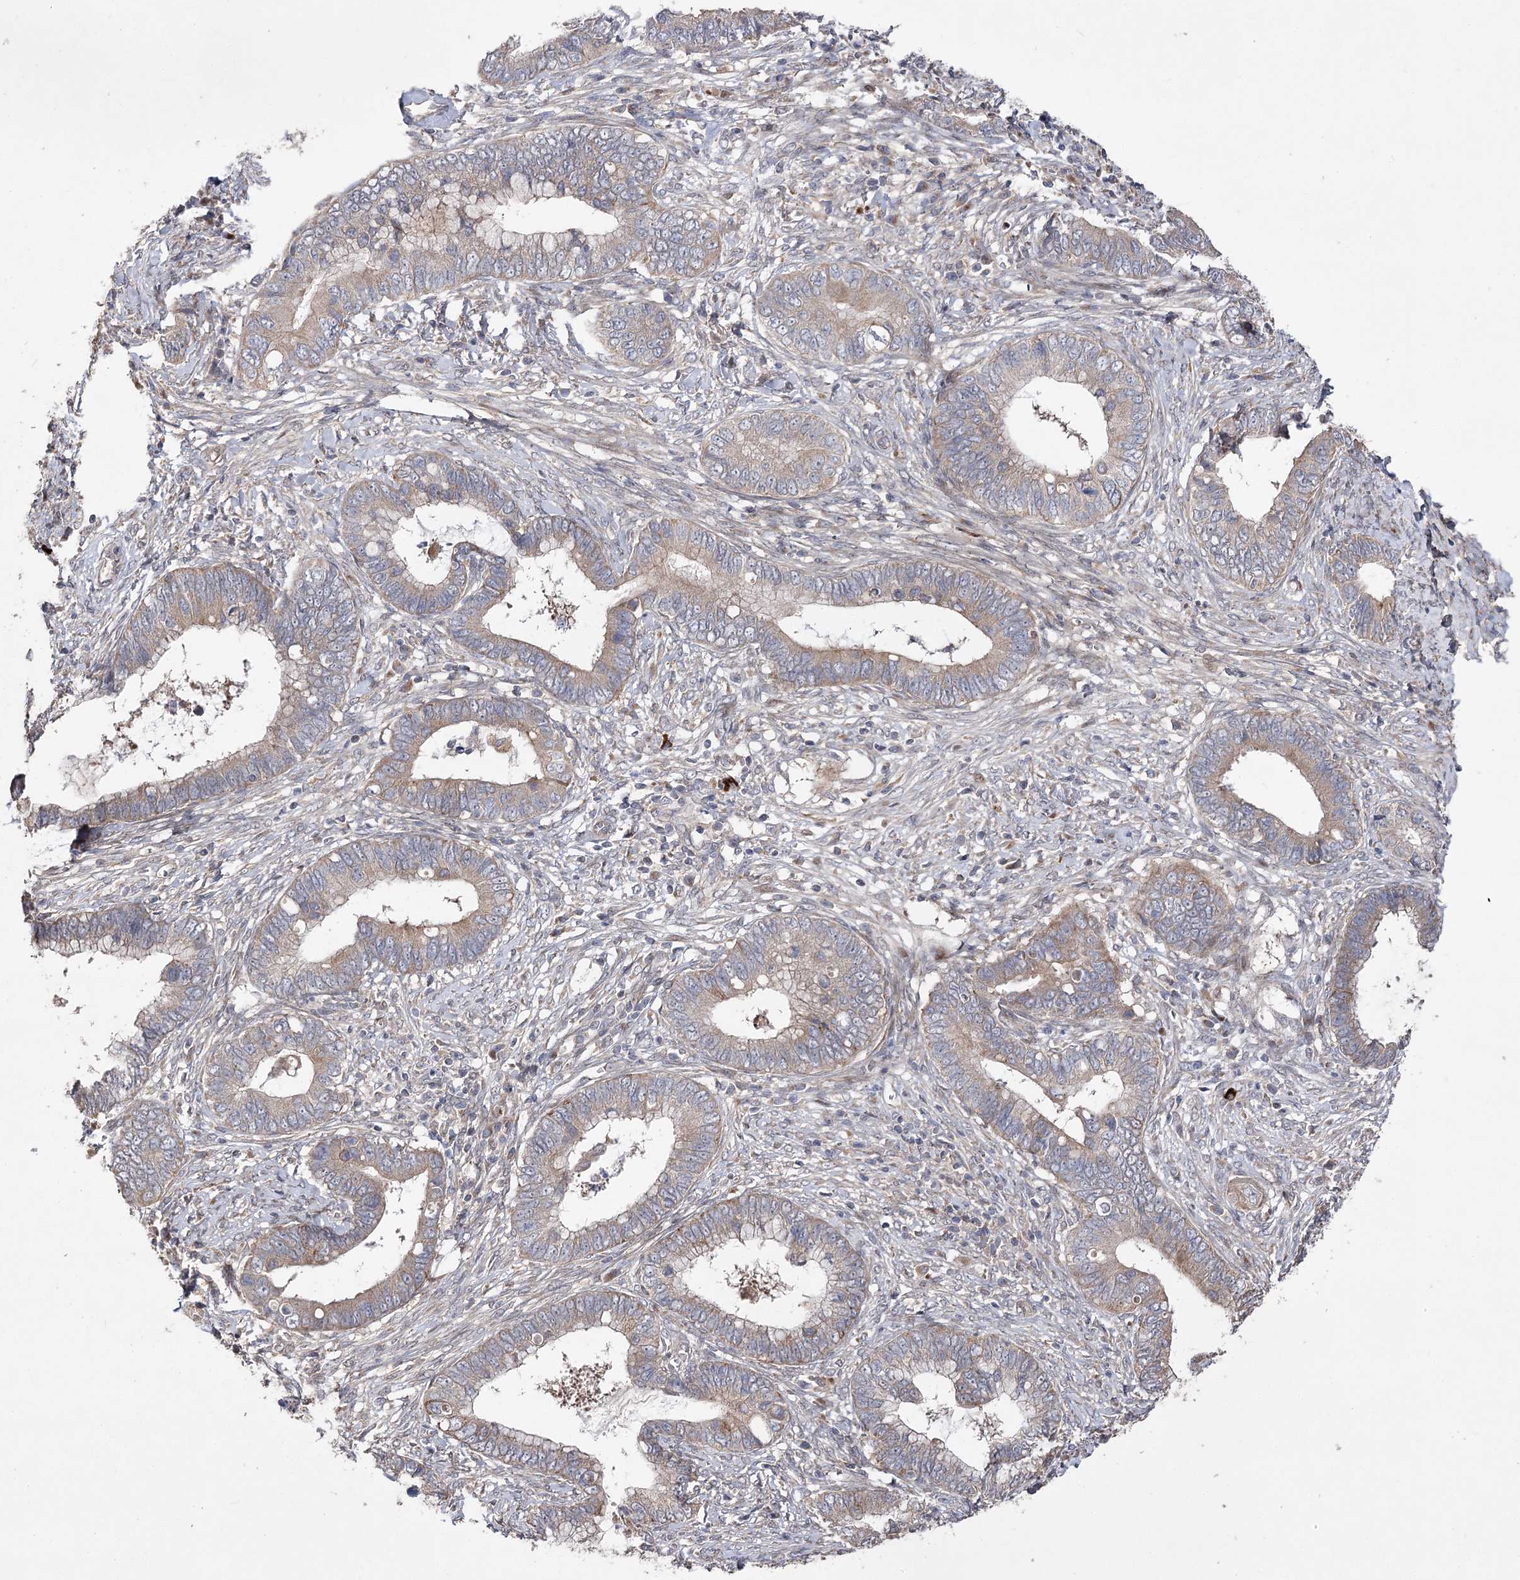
{"staining": {"intensity": "moderate", "quantity": "<25%", "location": "cytoplasmic/membranous"}, "tissue": "cervical cancer", "cell_type": "Tumor cells", "image_type": "cancer", "snomed": [{"axis": "morphology", "description": "Adenocarcinoma, NOS"}, {"axis": "topography", "description": "Cervix"}], "caption": "Cervical cancer stained with immunohistochemistry (IHC) reveals moderate cytoplasmic/membranous positivity in about <25% of tumor cells. The staining is performed using DAB (3,3'-diaminobenzidine) brown chromogen to label protein expression. The nuclei are counter-stained blue using hematoxylin.", "gene": "OBSL1", "patient": {"sex": "female", "age": 44}}